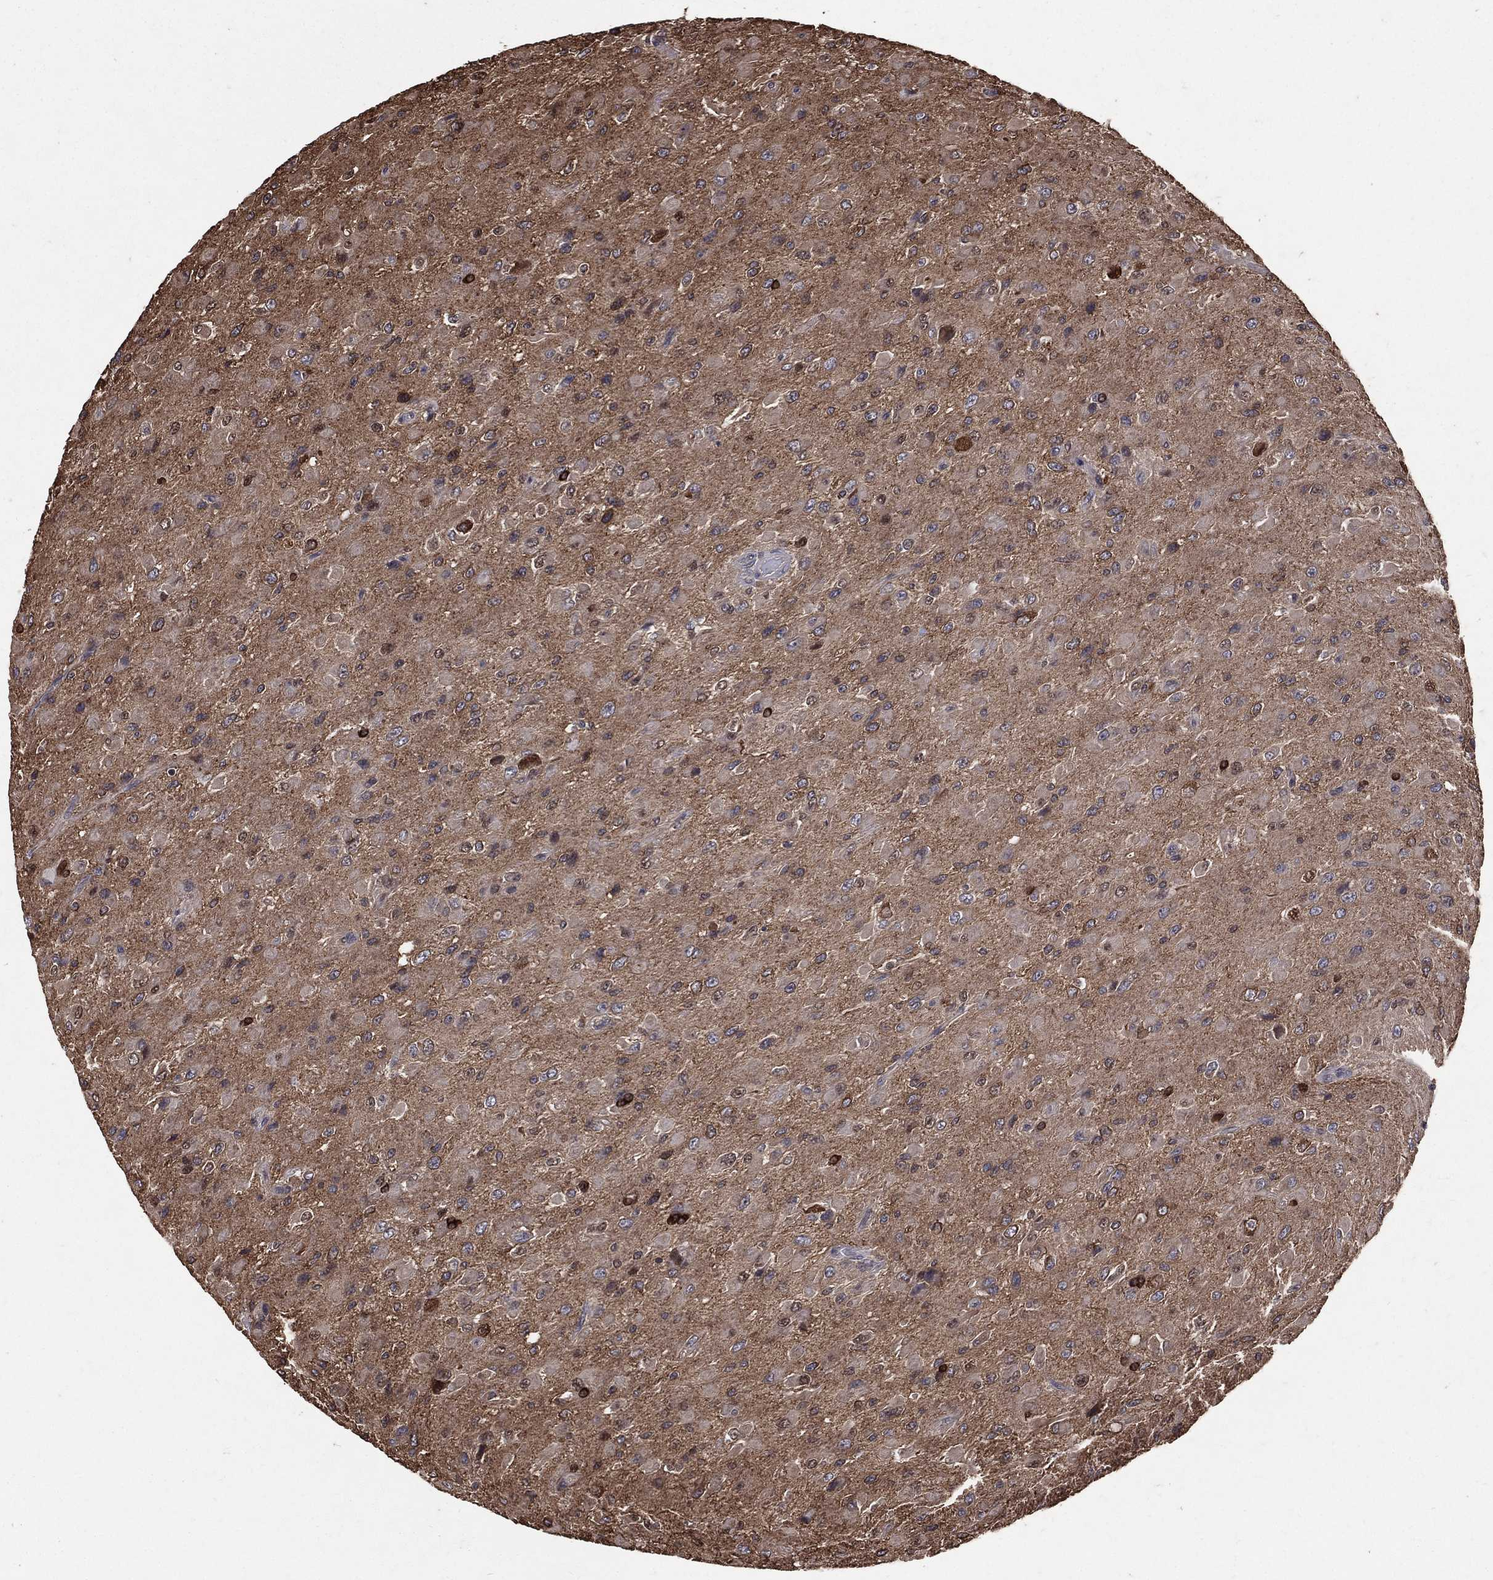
{"staining": {"intensity": "moderate", "quantity": "25%-75%", "location": "cytoplasmic/membranous"}, "tissue": "glioma", "cell_type": "Tumor cells", "image_type": "cancer", "snomed": [{"axis": "morphology", "description": "Glioma, malignant, High grade"}, {"axis": "topography", "description": "Cerebral cortex"}], "caption": "Brown immunohistochemical staining in glioma displays moderate cytoplasmic/membranous staining in about 25%-75% of tumor cells.", "gene": "DPYSL2", "patient": {"sex": "male", "age": 35}}